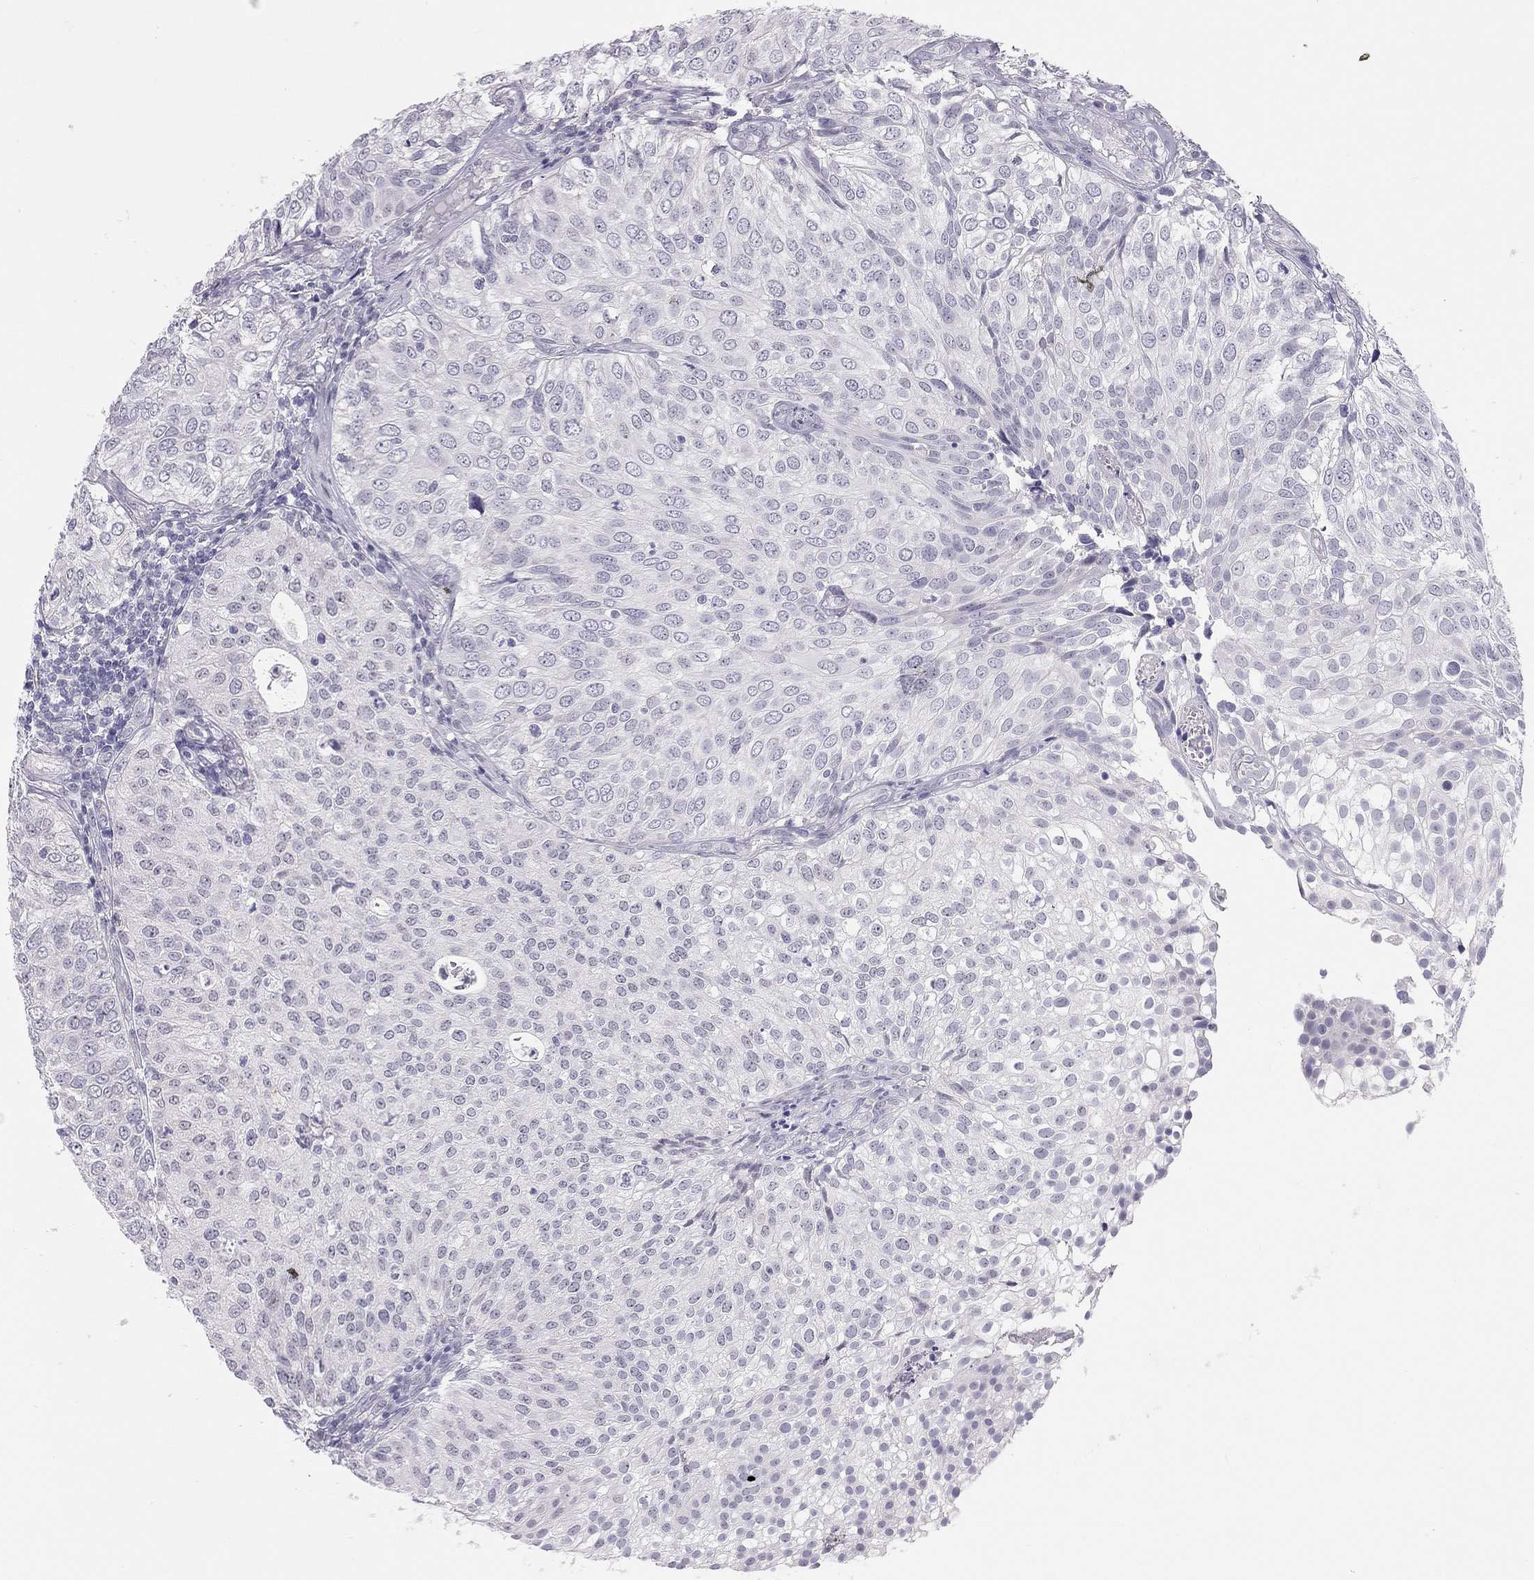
{"staining": {"intensity": "negative", "quantity": "none", "location": "none"}, "tissue": "urothelial cancer", "cell_type": "Tumor cells", "image_type": "cancer", "snomed": [{"axis": "morphology", "description": "Urothelial carcinoma, High grade"}, {"axis": "topography", "description": "Urinary bladder"}], "caption": "This is an immunohistochemistry image of urothelial cancer. There is no expression in tumor cells.", "gene": "SPATA12", "patient": {"sex": "female", "age": 79}}